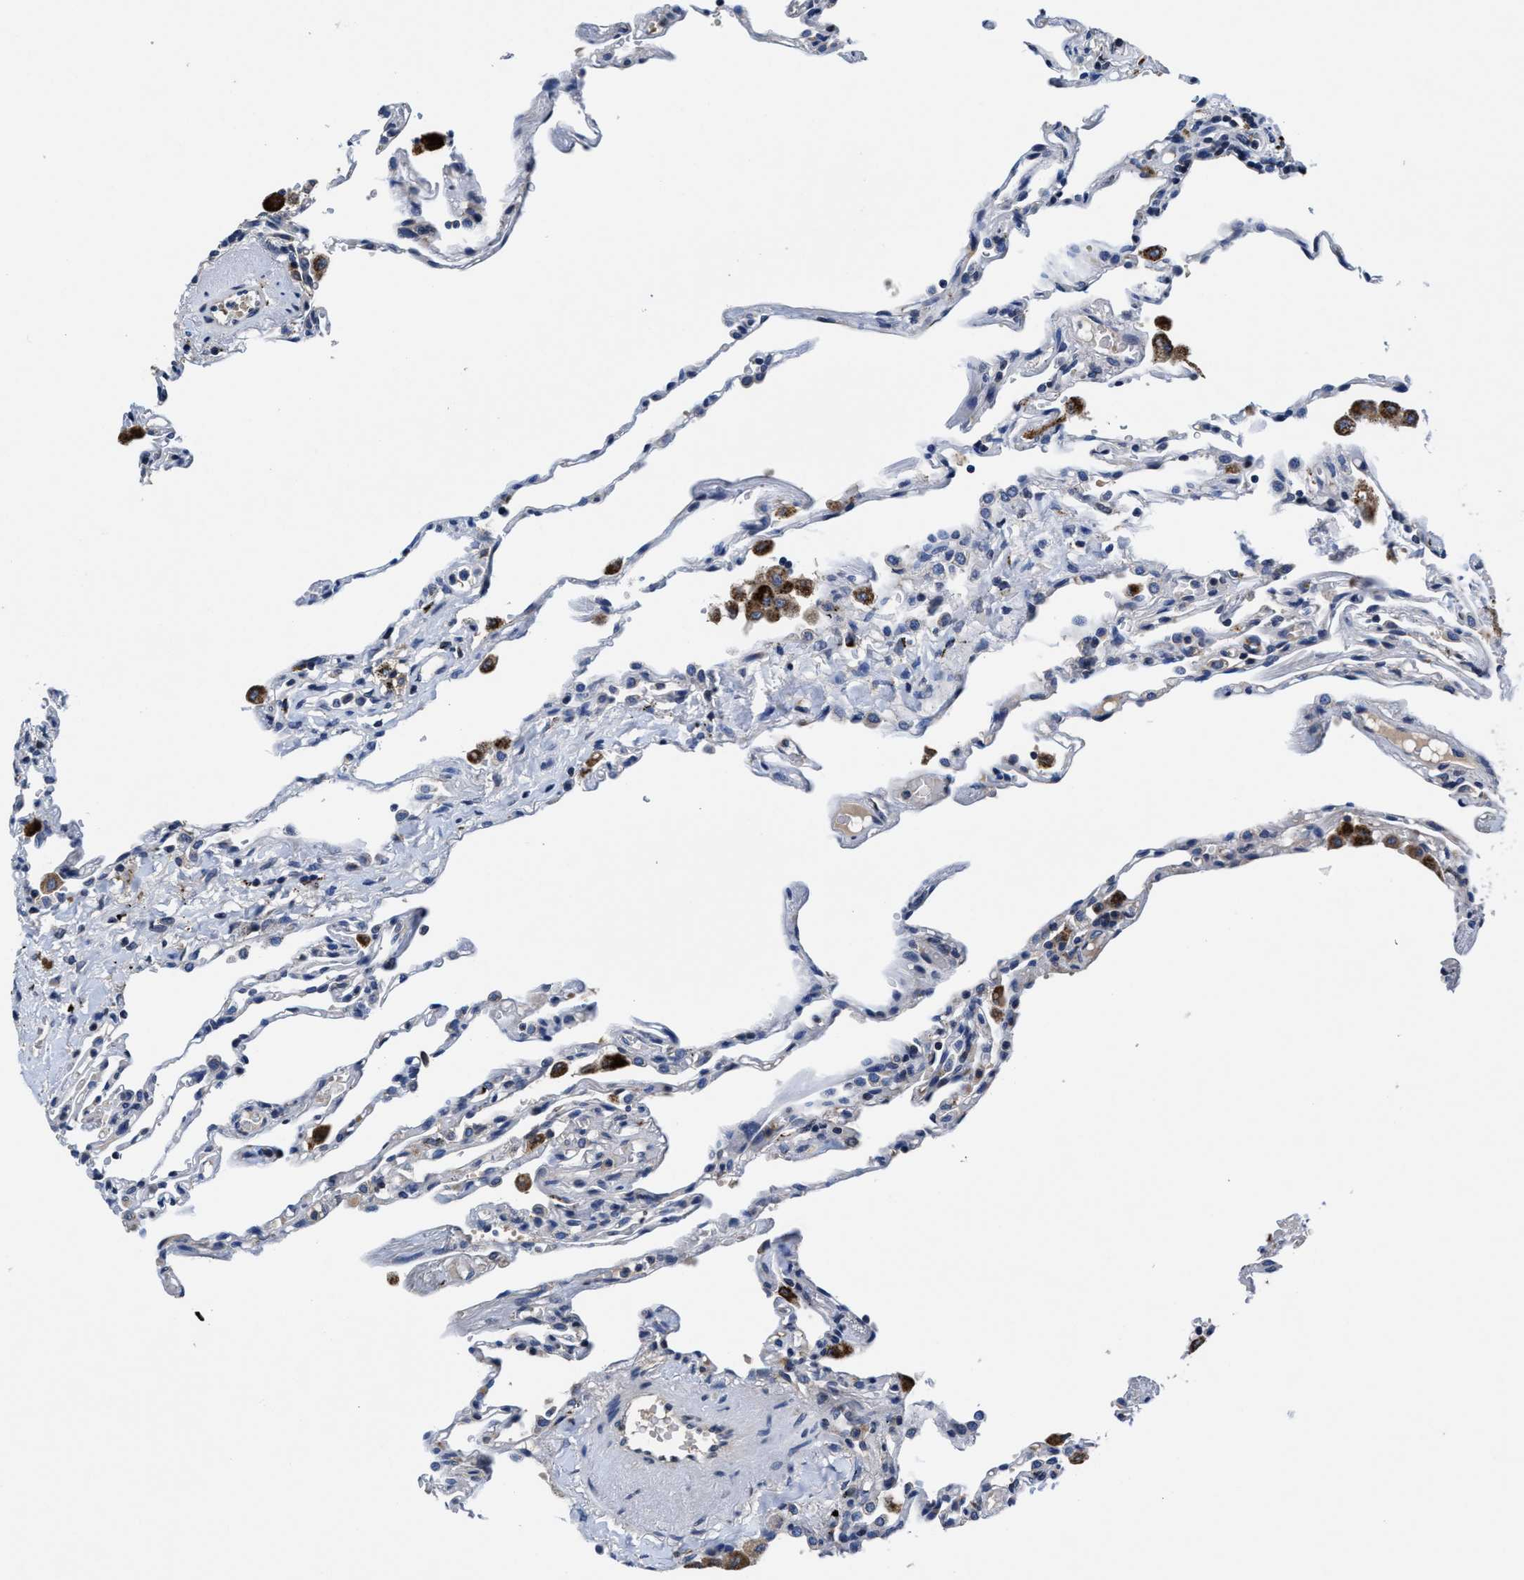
{"staining": {"intensity": "negative", "quantity": "none", "location": "none"}, "tissue": "lung", "cell_type": "Alveolar cells", "image_type": "normal", "snomed": [{"axis": "morphology", "description": "Normal tissue, NOS"}, {"axis": "topography", "description": "Lung"}], "caption": "Photomicrograph shows no protein expression in alveolar cells of unremarkable lung.", "gene": "CACNA1D", "patient": {"sex": "male", "age": 59}}